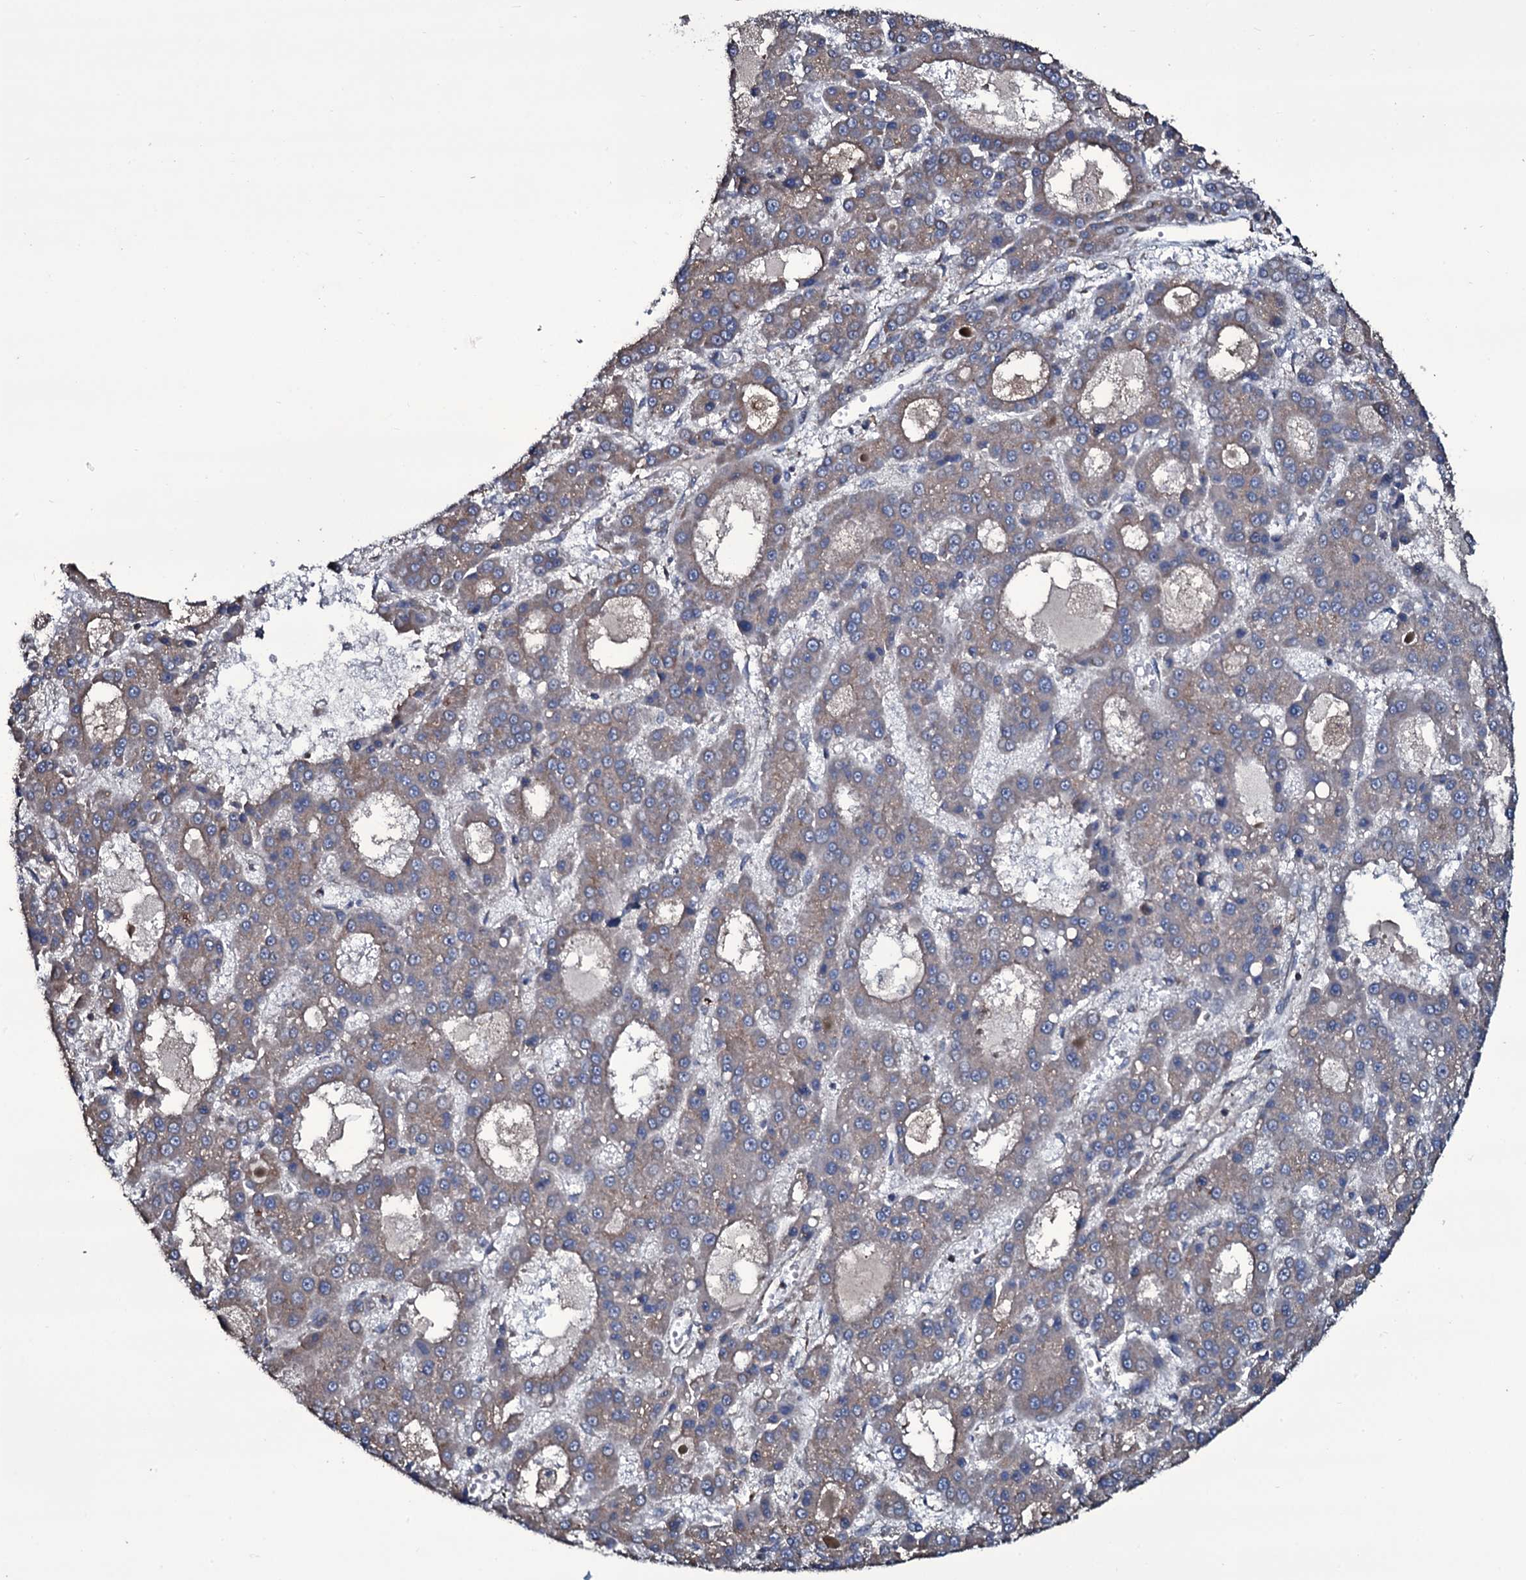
{"staining": {"intensity": "weak", "quantity": "25%-75%", "location": "cytoplasmic/membranous"}, "tissue": "liver cancer", "cell_type": "Tumor cells", "image_type": "cancer", "snomed": [{"axis": "morphology", "description": "Carcinoma, Hepatocellular, NOS"}, {"axis": "topography", "description": "Liver"}], "caption": "DAB (3,3'-diaminobenzidine) immunohistochemical staining of human liver cancer shows weak cytoplasmic/membranous protein expression in approximately 25%-75% of tumor cells.", "gene": "WIPF3", "patient": {"sex": "male", "age": 70}}